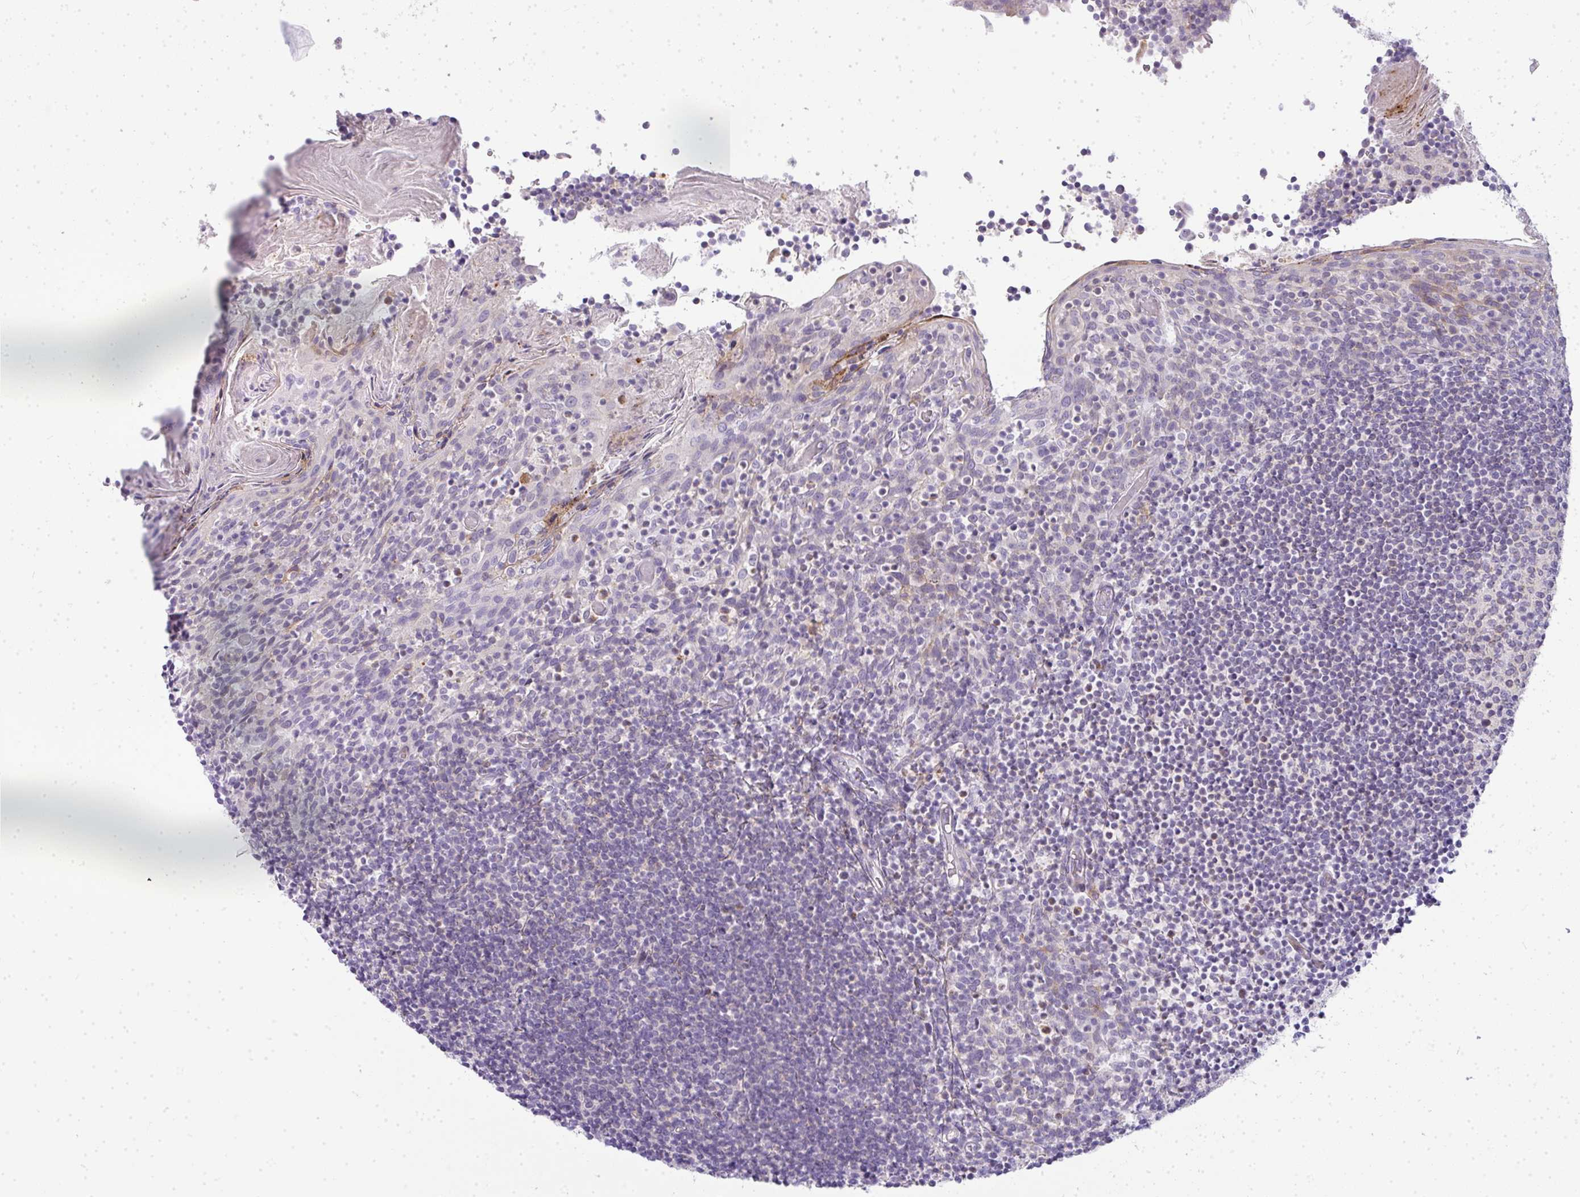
{"staining": {"intensity": "negative", "quantity": "none", "location": "none"}, "tissue": "tonsil", "cell_type": "Germinal center cells", "image_type": "normal", "snomed": [{"axis": "morphology", "description": "Normal tissue, NOS"}, {"axis": "topography", "description": "Tonsil"}], "caption": "Germinal center cells show no significant protein positivity in benign tonsil. The staining is performed using DAB brown chromogen with nuclei counter-stained in using hematoxylin.", "gene": "LIPE", "patient": {"sex": "female", "age": 10}}